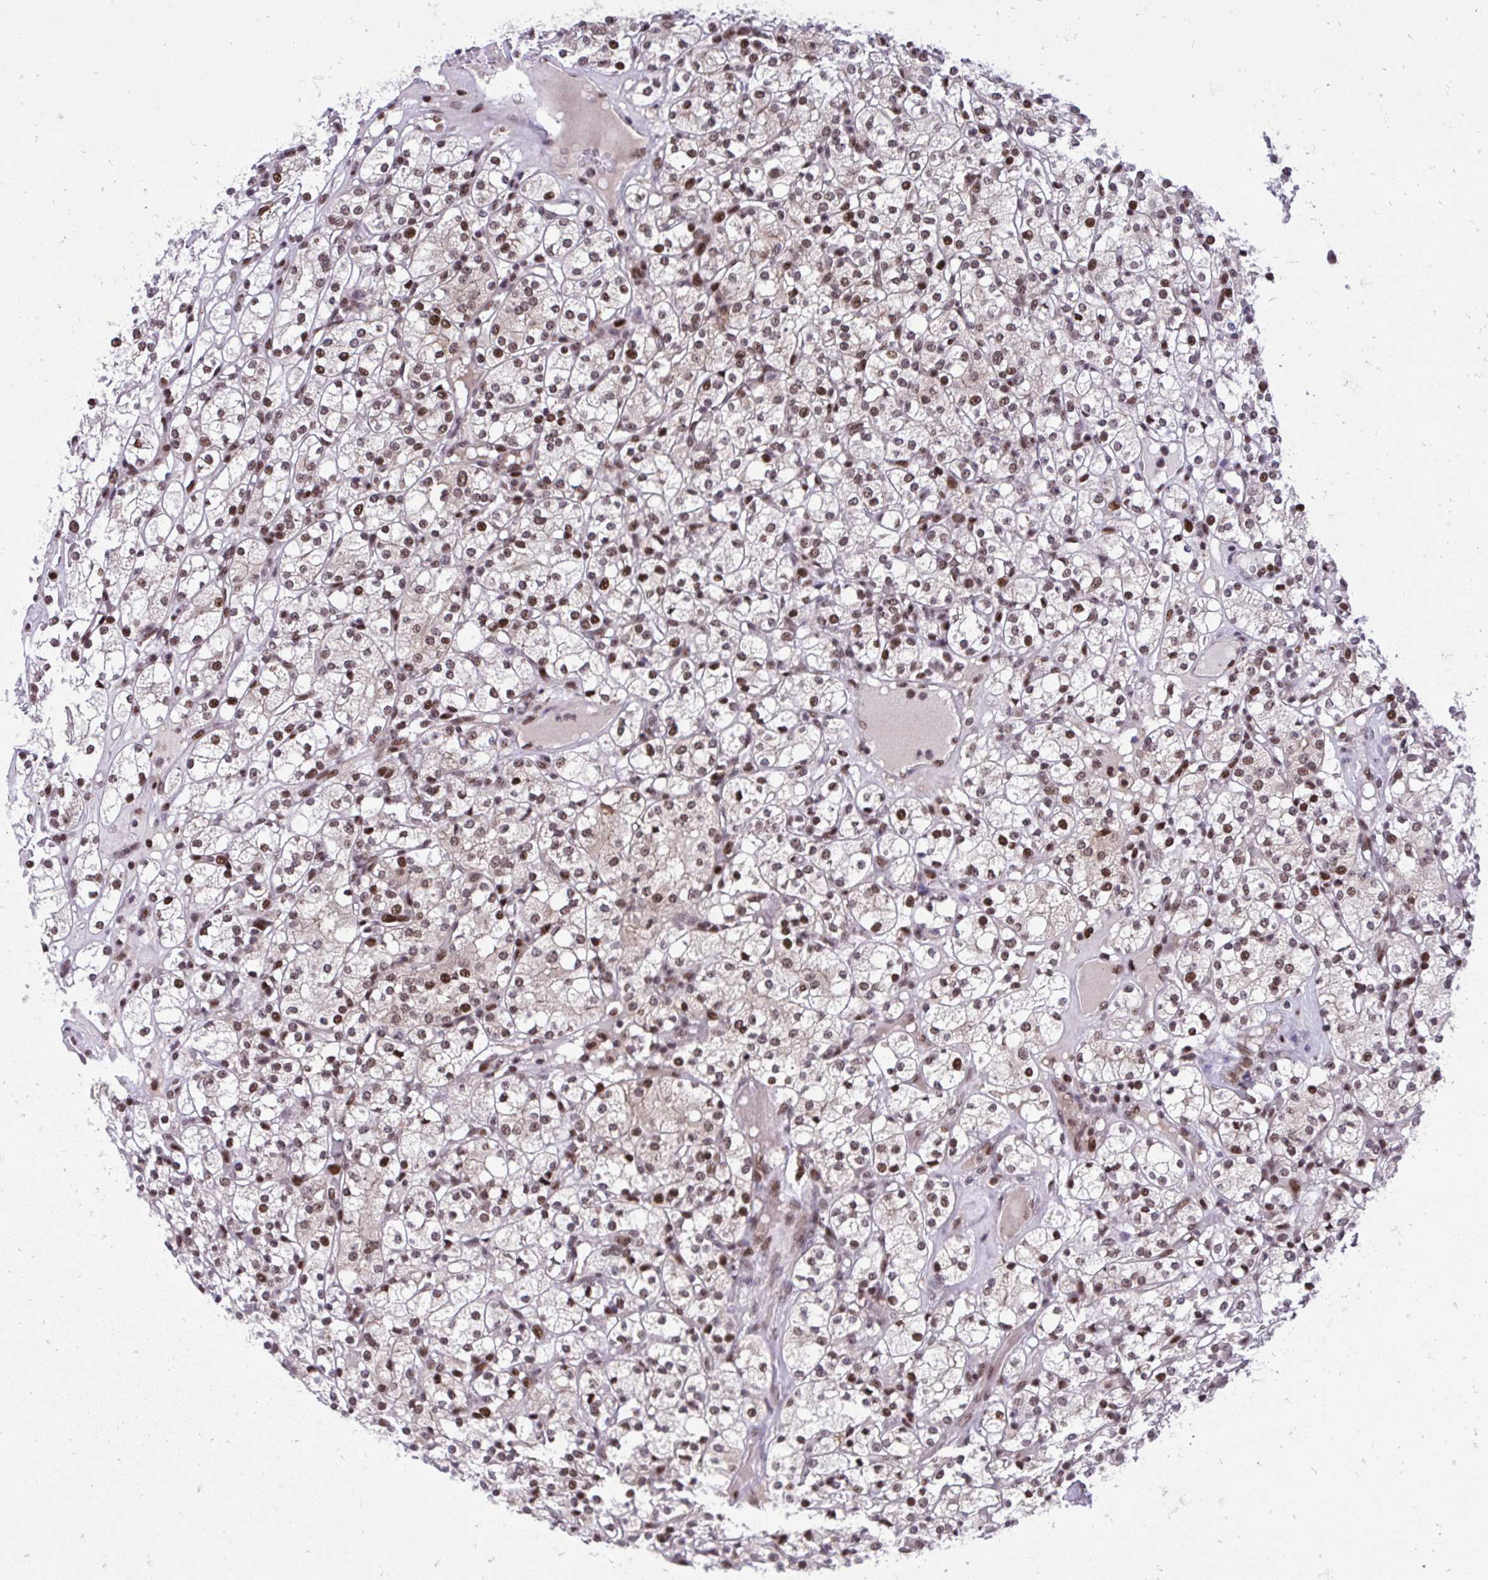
{"staining": {"intensity": "moderate", "quantity": ">75%", "location": "nuclear"}, "tissue": "renal cancer", "cell_type": "Tumor cells", "image_type": "cancer", "snomed": [{"axis": "morphology", "description": "Adenocarcinoma, NOS"}, {"axis": "topography", "description": "Kidney"}], "caption": "The histopathology image reveals staining of renal cancer (adenocarcinoma), revealing moderate nuclear protein staining (brown color) within tumor cells.", "gene": "HOXA4", "patient": {"sex": "male", "age": 77}}